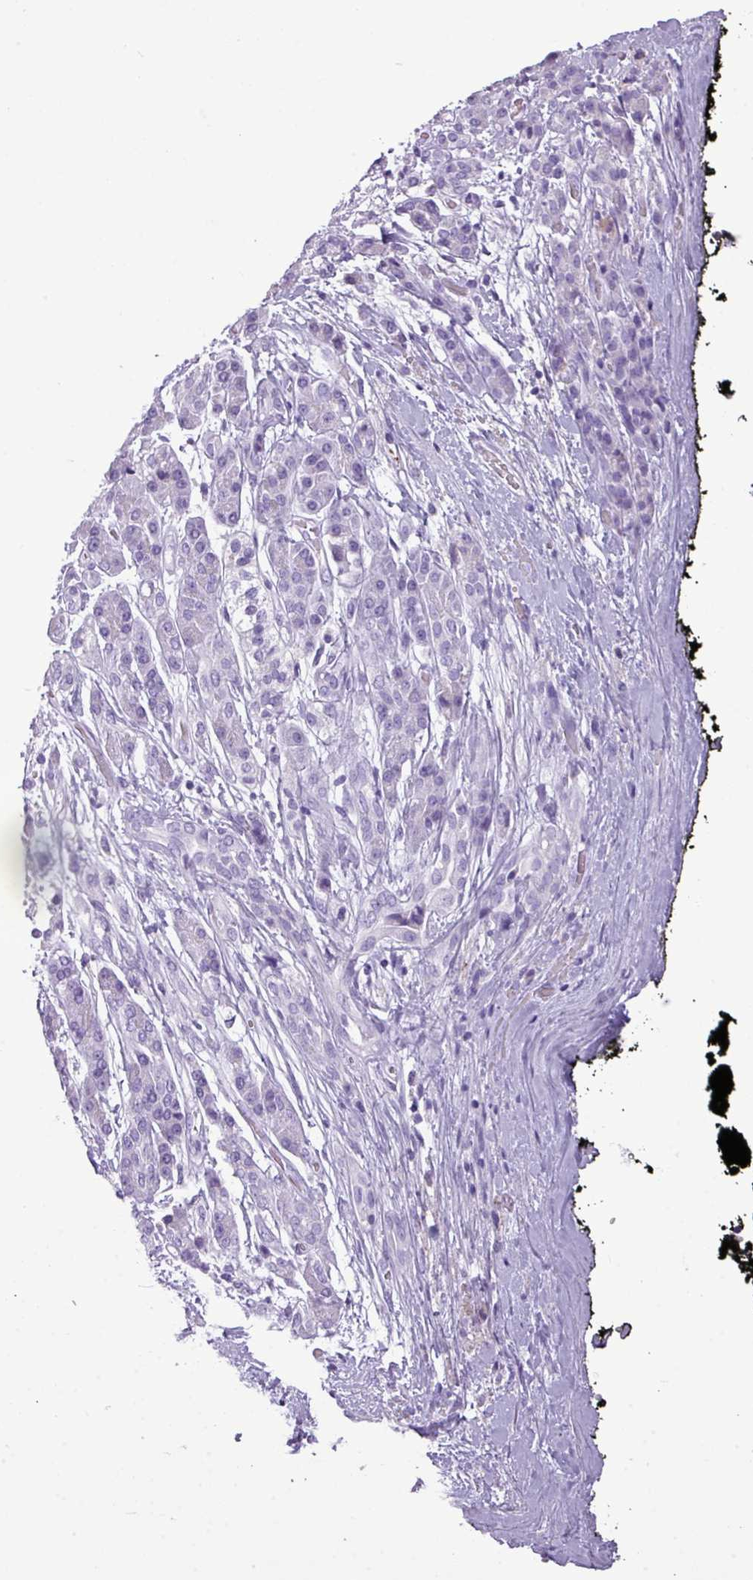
{"staining": {"intensity": "negative", "quantity": "none", "location": "none"}, "tissue": "pancreatic cancer", "cell_type": "Tumor cells", "image_type": "cancer", "snomed": [{"axis": "morphology", "description": "Inflammation, NOS"}, {"axis": "morphology", "description": "Adenocarcinoma, NOS"}, {"axis": "topography", "description": "Pancreas"}], "caption": "An immunohistochemistry image of pancreatic adenocarcinoma is shown. There is no staining in tumor cells of pancreatic adenocarcinoma.", "gene": "RBMXL2", "patient": {"sex": "female", "age": 56}}